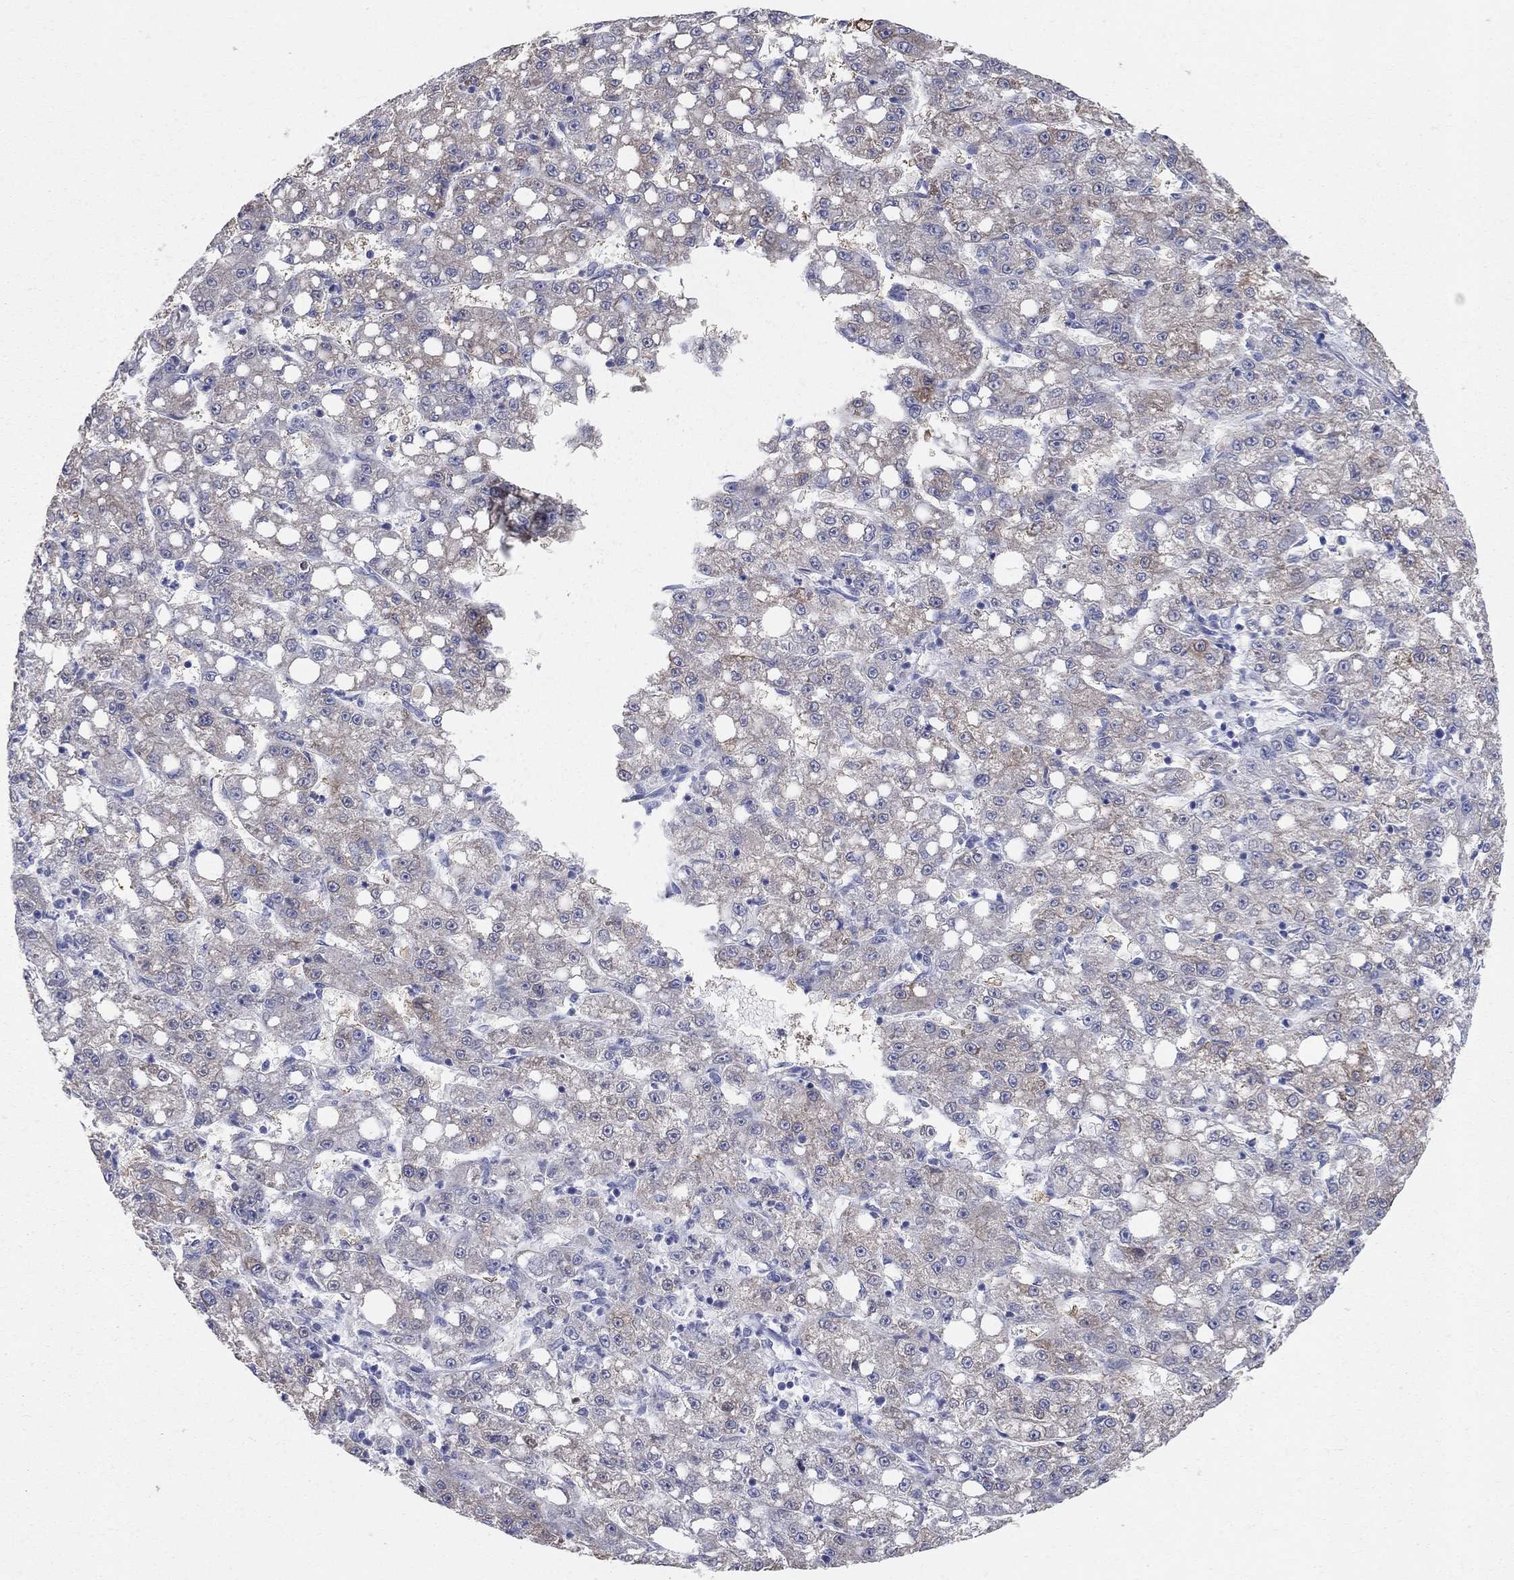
{"staining": {"intensity": "weak", "quantity": "25%-75%", "location": "cytoplasmic/membranous"}, "tissue": "liver cancer", "cell_type": "Tumor cells", "image_type": "cancer", "snomed": [{"axis": "morphology", "description": "Carcinoma, Hepatocellular, NOS"}, {"axis": "topography", "description": "Liver"}], "caption": "This histopathology image exhibits immunohistochemistry staining of liver cancer, with low weak cytoplasmic/membranous positivity in approximately 25%-75% of tumor cells.", "gene": "AOX1", "patient": {"sex": "female", "age": 65}}